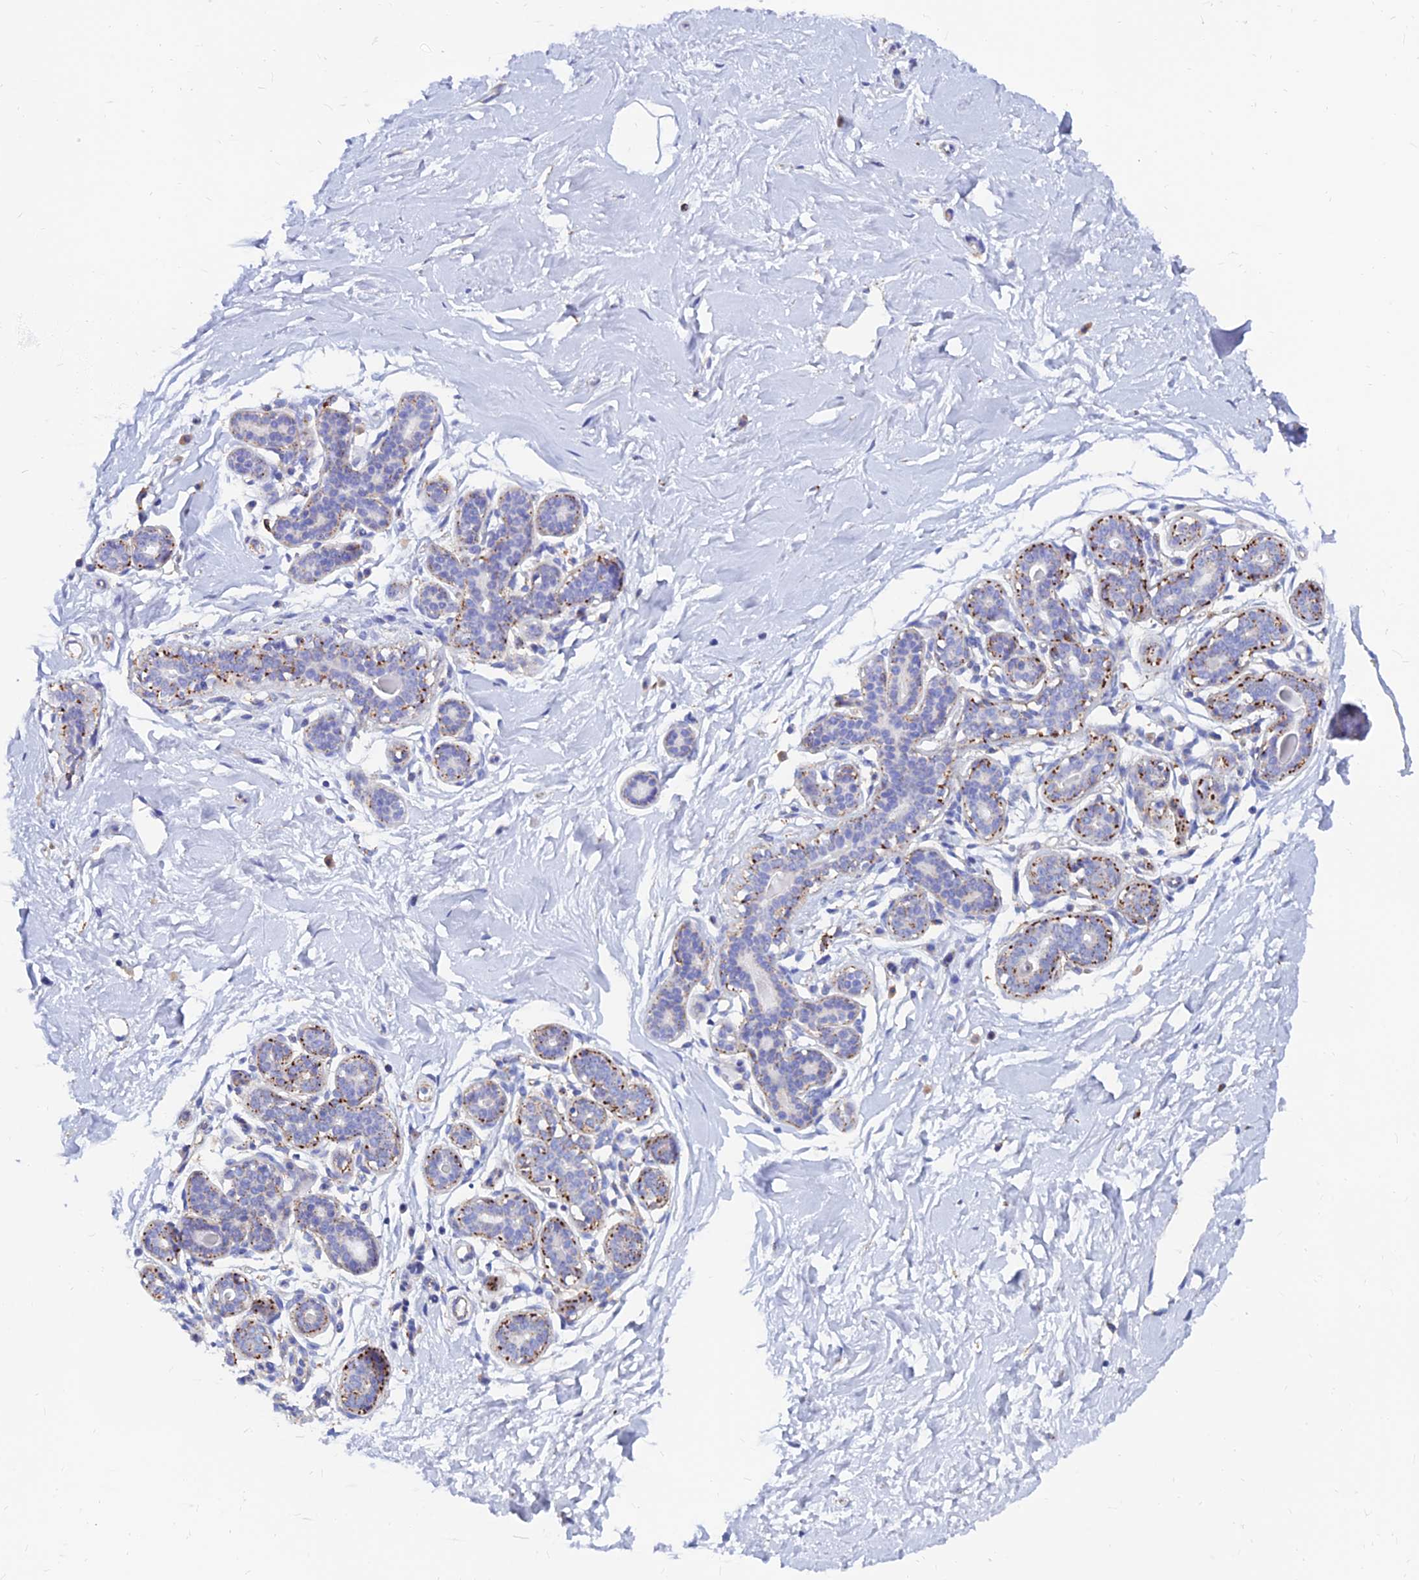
{"staining": {"intensity": "negative", "quantity": "none", "location": "none"}, "tissue": "breast", "cell_type": "Adipocytes", "image_type": "normal", "snomed": [{"axis": "morphology", "description": "Normal tissue, NOS"}, {"axis": "morphology", "description": "Adenoma, NOS"}, {"axis": "topography", "description": "Breast"}], "caption": "This micrograph is of benign breast stained with immunohistochemistry to label a protein in brown with the nuclei are counter-stained blue. There is no expression in adipocytes.", "gene": "SPNS1", "patient": {"sex": "female", "age": 23}}